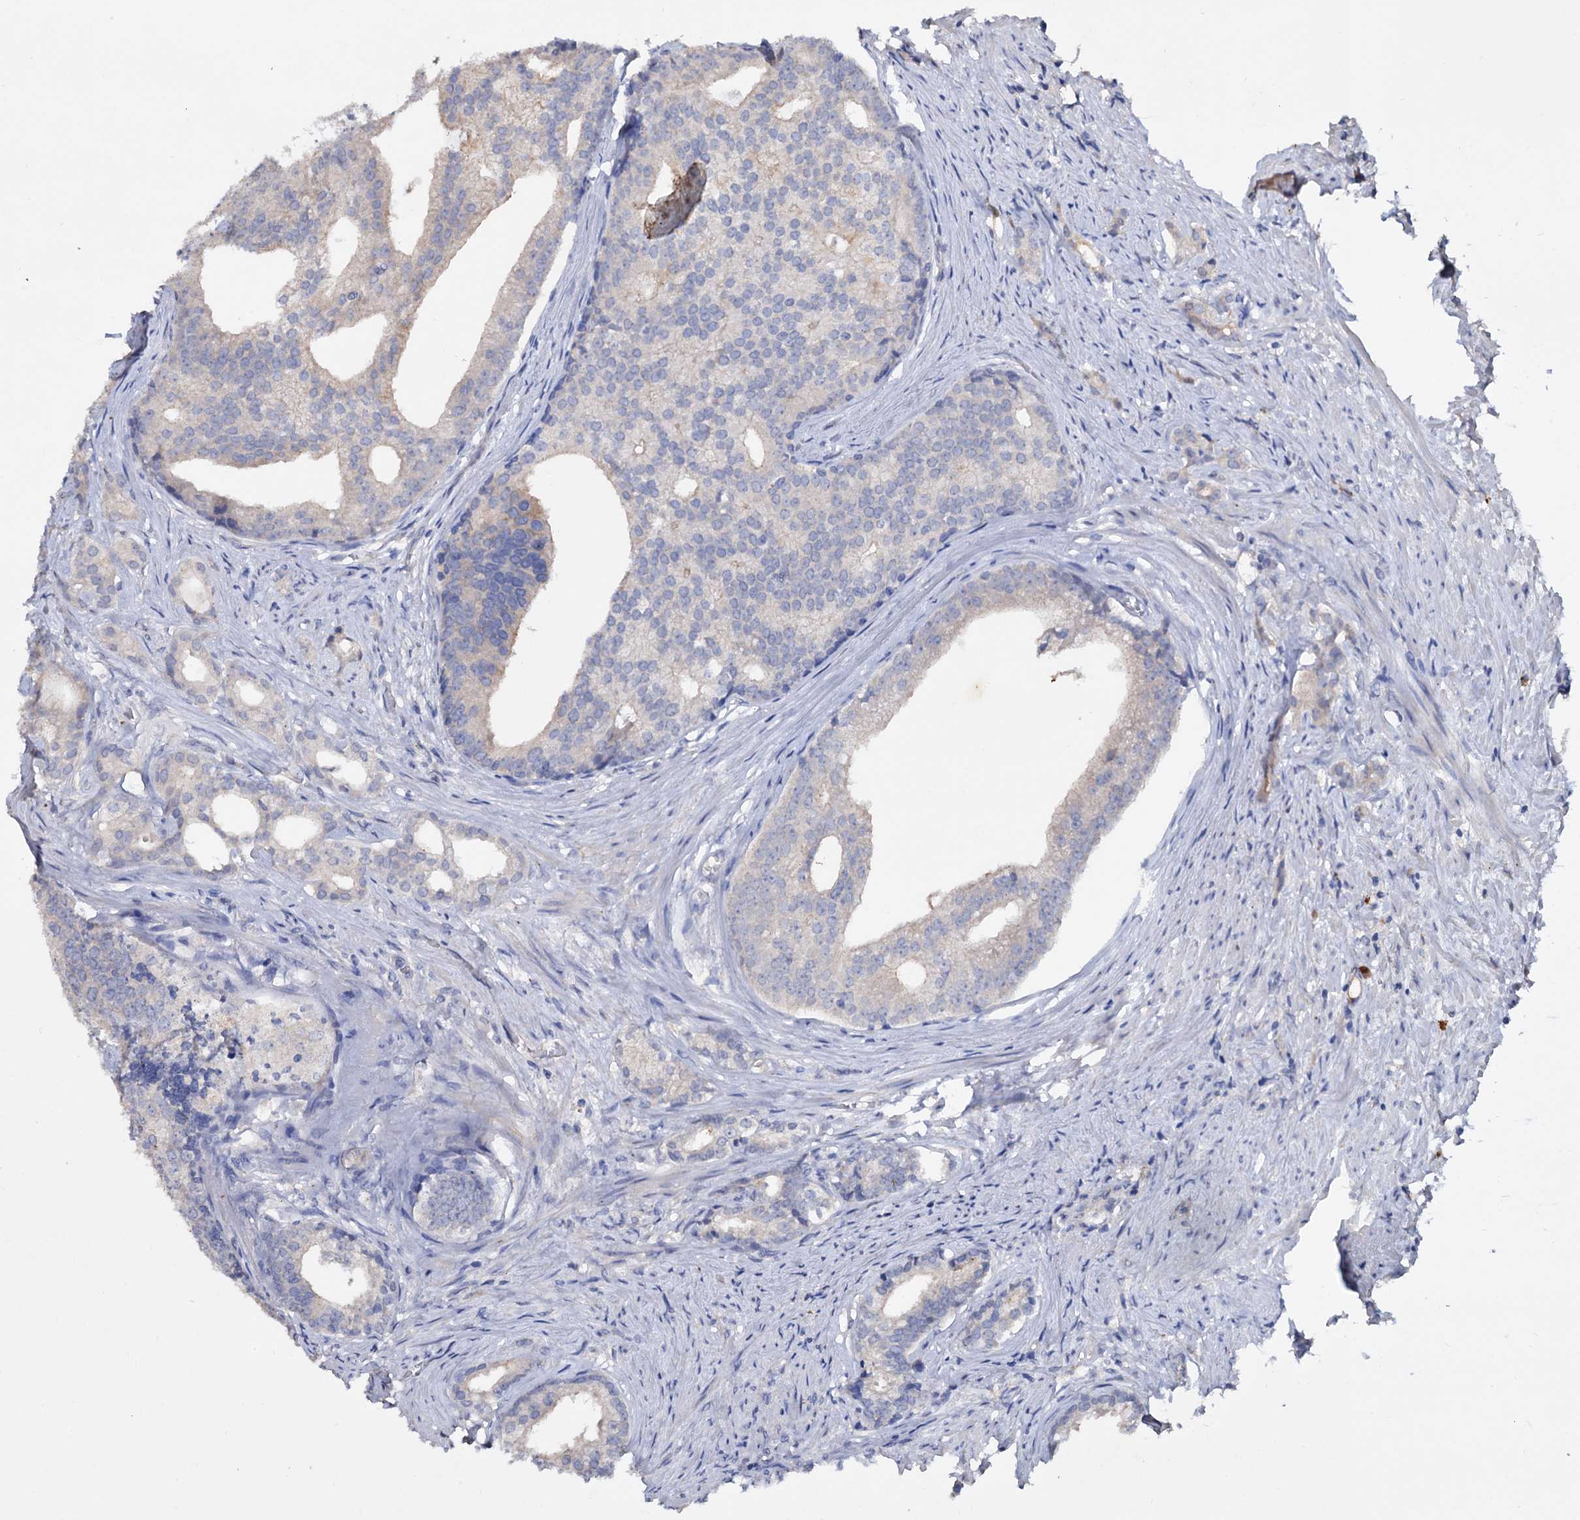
{"staining": {"intensity": "negative", "quantity": "none", "location": "none"}, "tissue": "prostate cancer", "cell_type": "Tumor cells", "image_type": "cancer", "snomed": [{"axis": "morphology", "description": "Adenocarcinoma, Low grade"}, {"axis": "topography", "description": "Prostate"}], "caption": "A high-resolution image shows IHC staining of low-grade adenocarcinoma (prostate), which exhibits no significant staining in tumor cells.", "gene": "NPAS4", "patient": {"sex": "male", "age": 71}}